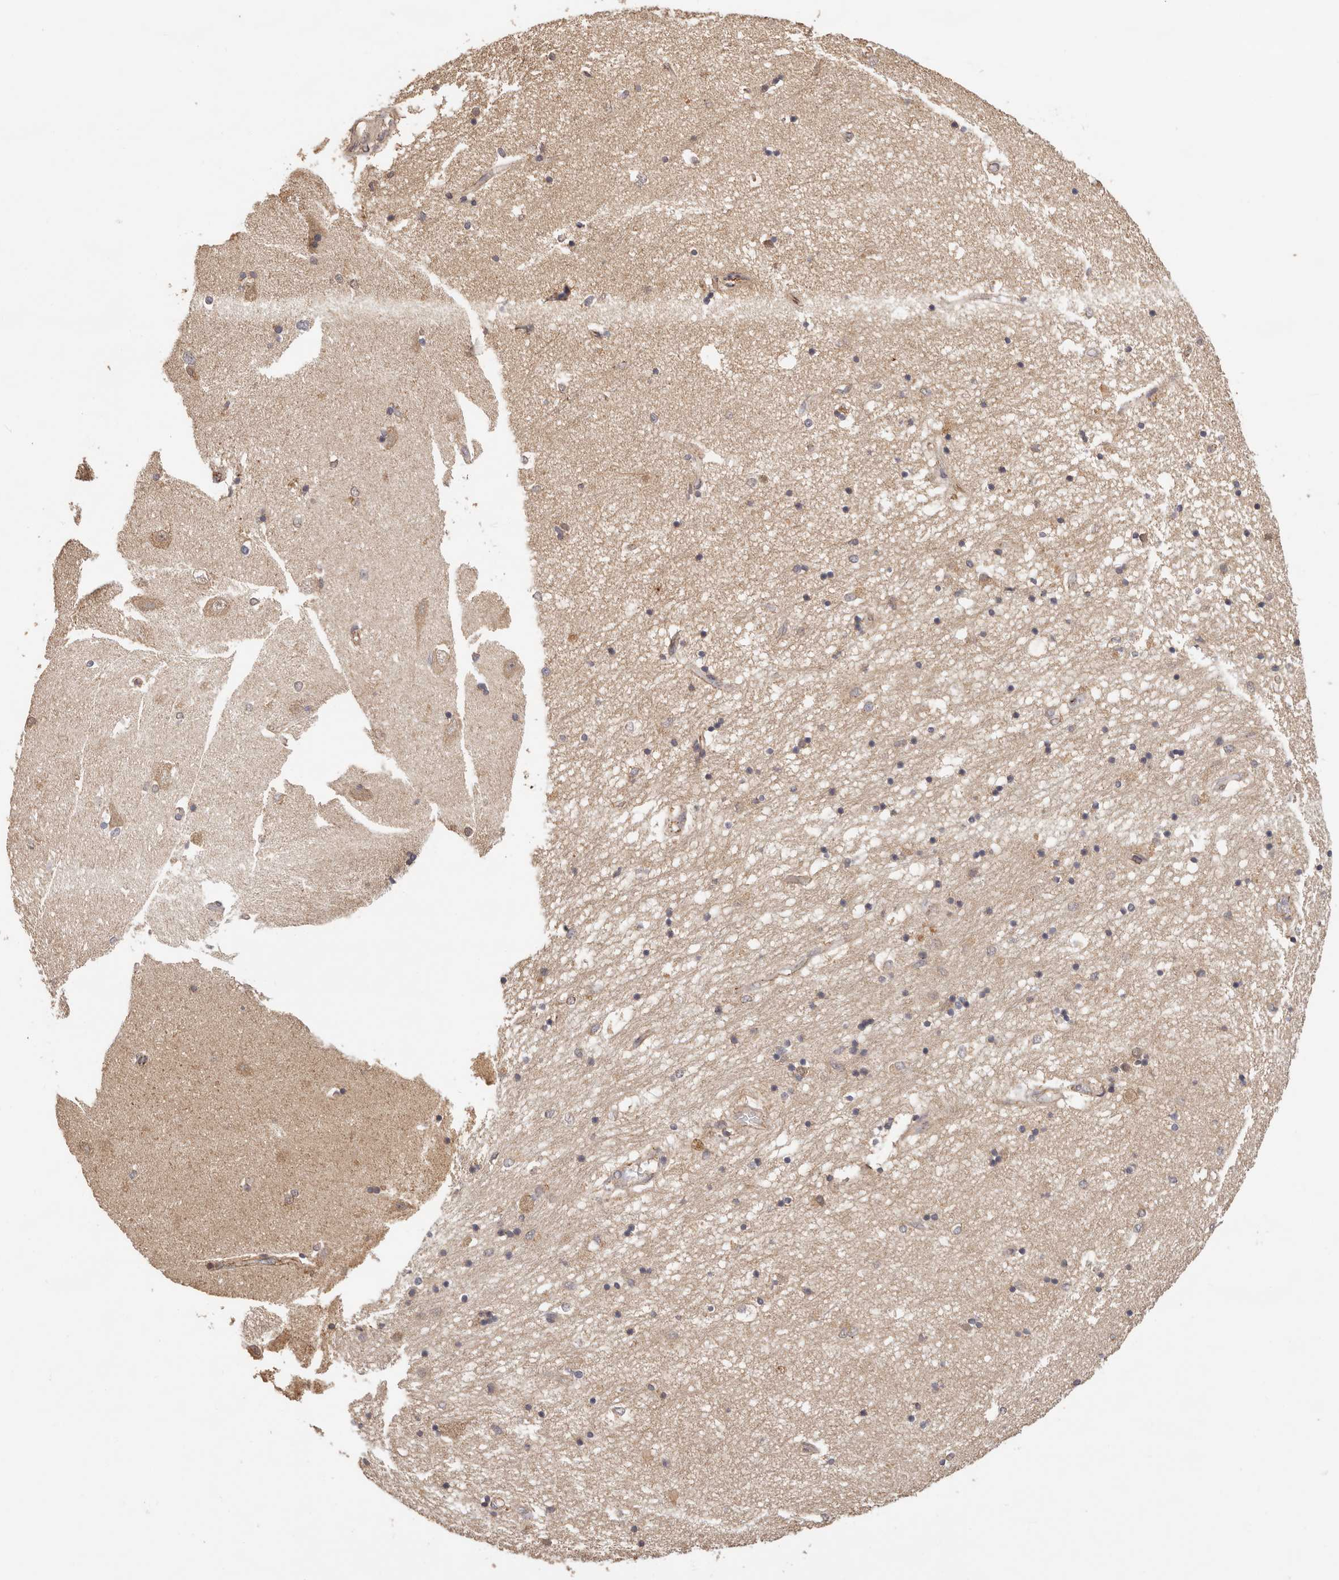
{"staining": {"intensity": "negative", "quantity": "none", "location": "none"}, "tissue": "hippocampus", "cell_type": "Glial cells", "image_type": "normal", "snomed": [{"axis": "morphology", "description": "Normal tissue, NOS"}, {"axis": "topography", "description": "Hippocampus"}], "caption": "Image shows no protein staining in glial cells of normal hippocampus.", "gene": "AFDN", "patient": {"sex": "male", "age": 45}}